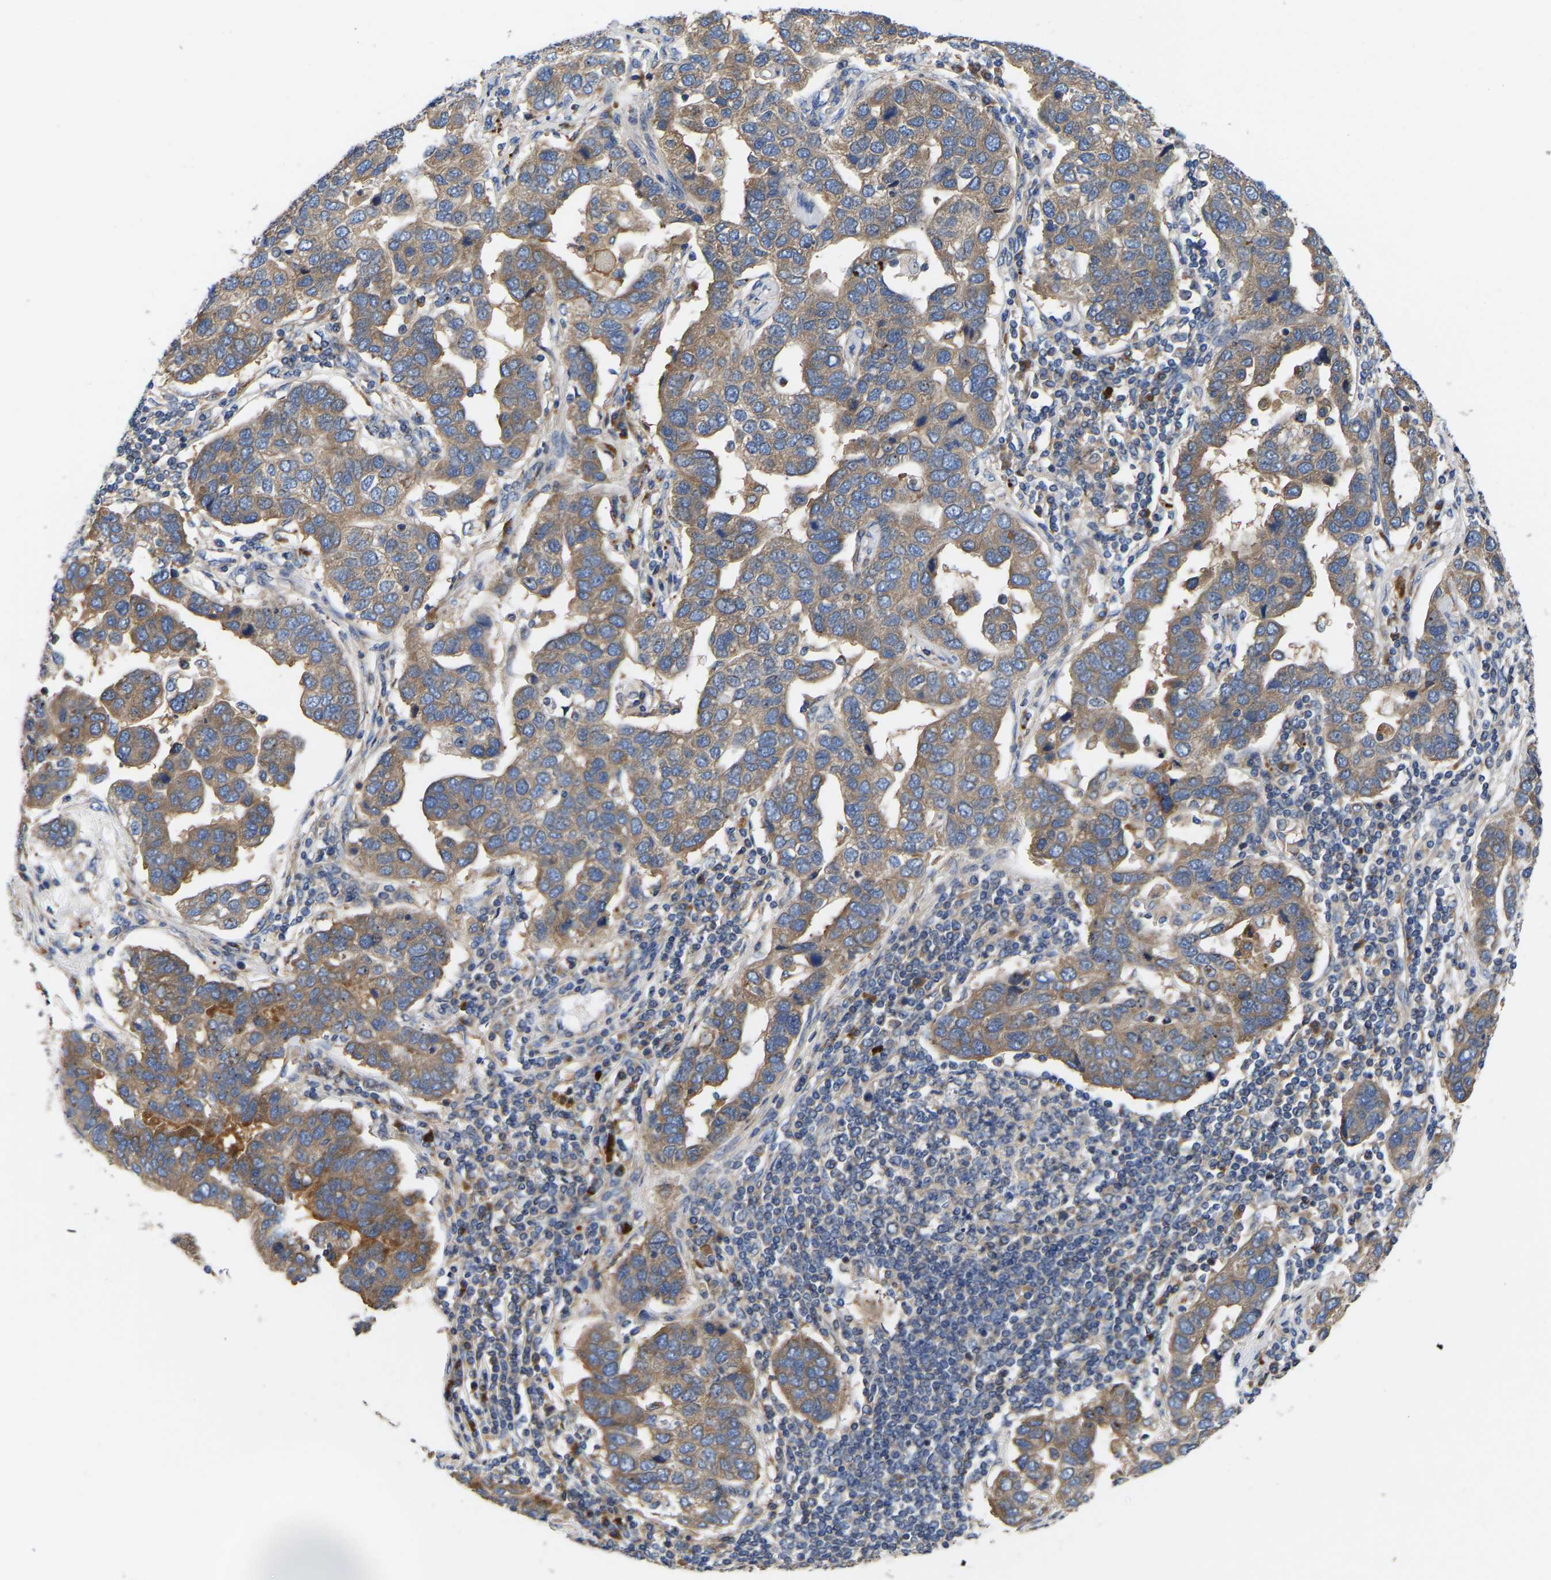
{"staining": {"intensity": "moderate", "quantity": ">75%", "location": "cytoplasmic/membranous"}, "tissue": "pancreatic cancer", "cell_type": "Tumor cells", "image_type": "cancer", "snomed": [{"axis": "morphology", "description": "Adenocarcinoma, NOS"}, {"axis": "topography", "description": "Pancreas"}], "caption": "Immunohistochemistry (IHC) of adenocarcinoma (pancreatic) shows medium levels of moderate cytoplasmic/membranous staining in about >75% of tumor cells. (DAB (3,3'-diaminobenzidine) IHC, brown staining for protein, blue staining for nuclei).", "gene": "AIMP2", "patient": {"sex": "female", "age": 61}}